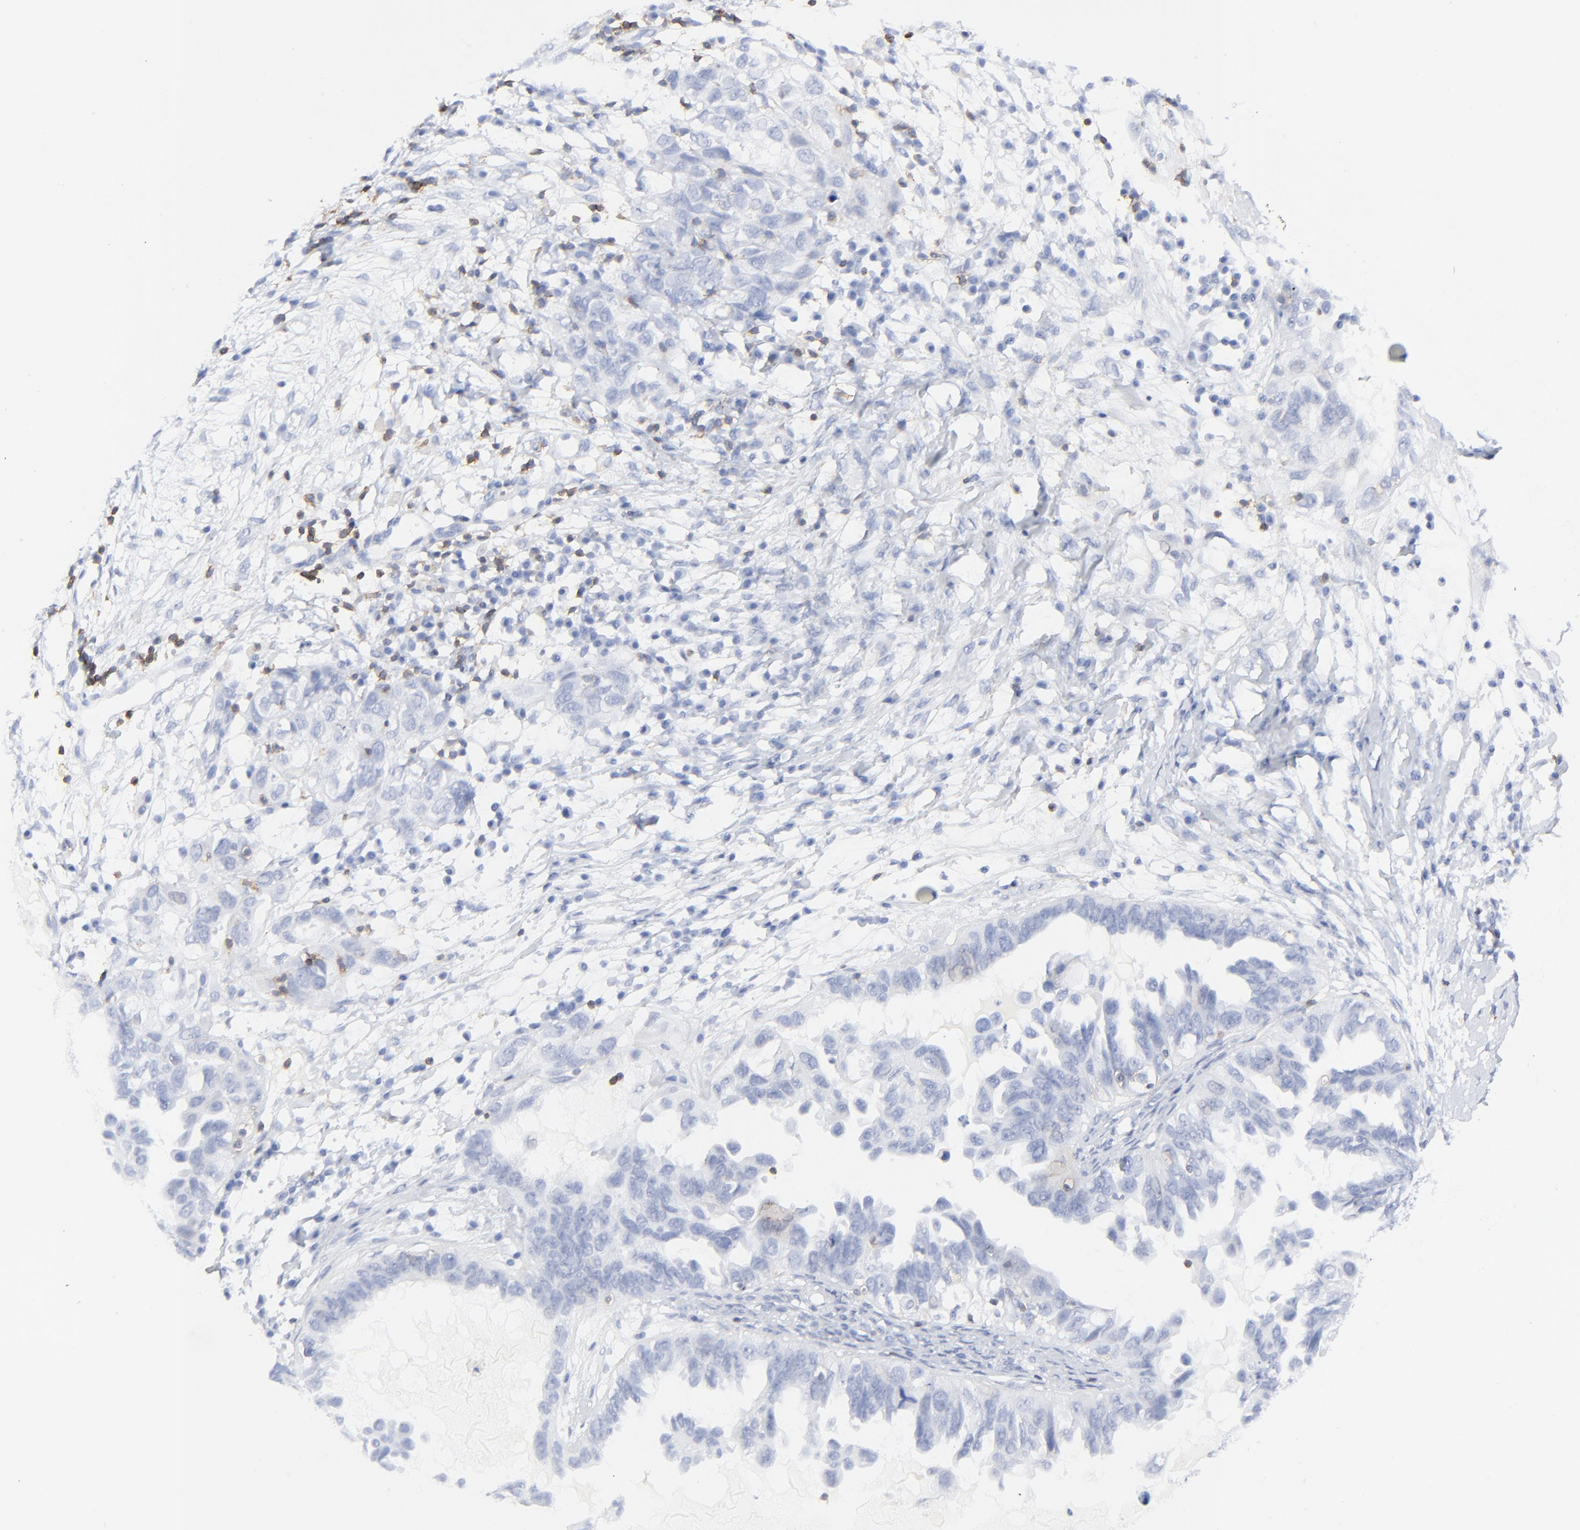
{"staining": {"intensity": "negative", "quantity": "none", "location": "none"}, "tissue": "ovarian cancer", "cell_type": "Tumor cells", "image_type": "cancer", "snomed": [{"axis": "morphology", "description": "Cystadenocarcinoma, serous, NOS"}, {"axis": "topography", "description": "Ovary"}], "caption": "IHC of human ovarian cancer (serous cystadenocarcinoma) shows no positivity in tumor cells. The staining is performed using DAB brown chromogen with nuclei counter-stained in using hematoxylin.", "gene": "LCK", "patient": {"sex": "female", "age": 82}}